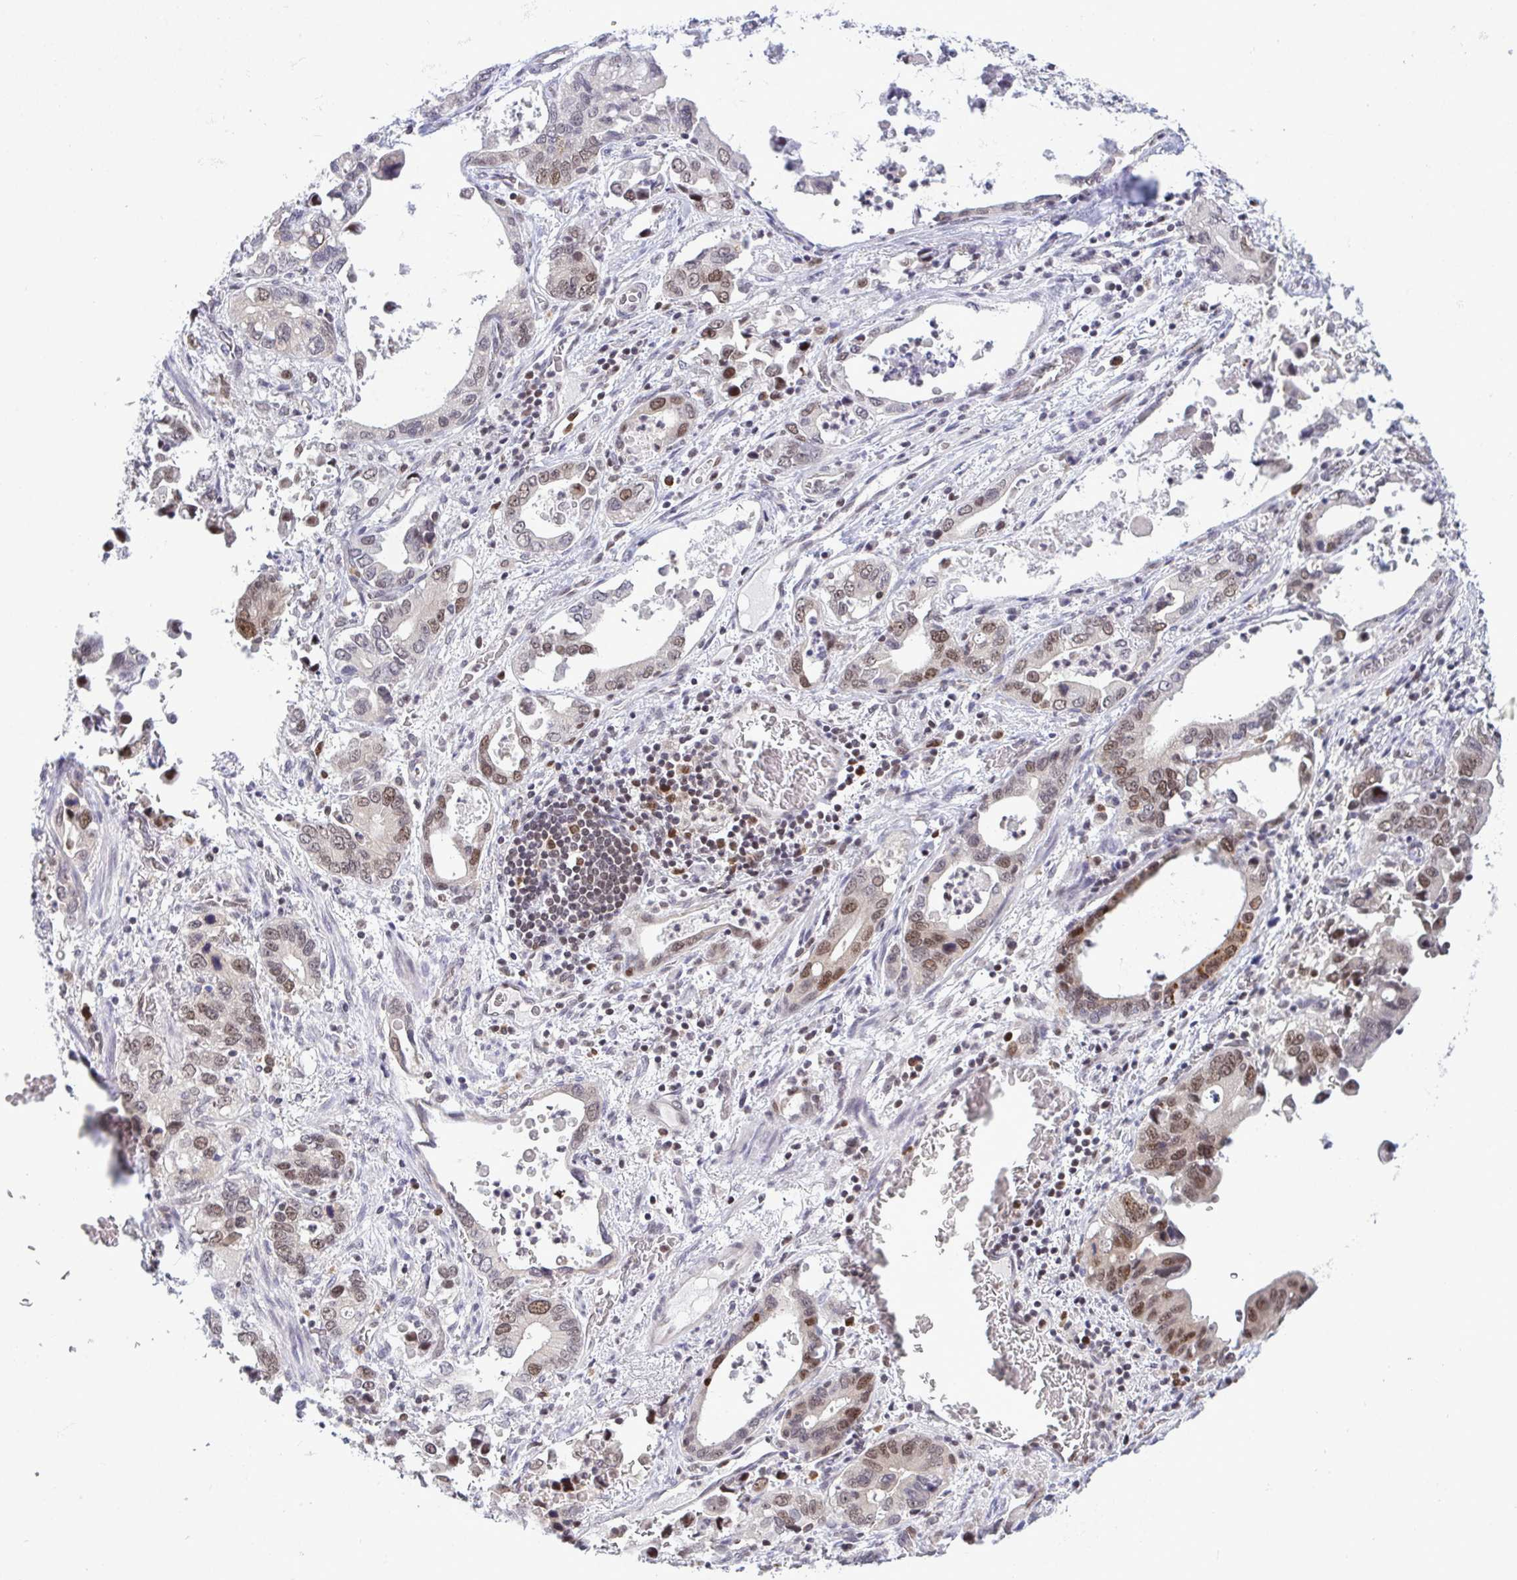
{"staining": {"intensity": "moderate", "quantity": "25%-75%", "location": "nuclear"}, "tissue": "stomach cancer", "cell_type": "Tumor cells", "image_type": "cancer", "snomed": [{"axis": "morphology", "description": "Adenocarcinoma, NOS"}, {"axis": "topography", "description": "Stomach, upper"}], "caption": "A high-resolution micrograph shows immunohistochemistry staining of stomach cancer, which reveals moderate nuclear positivity in approximately 25%-75% of tumor cells.", "gene": "RFC4", "patient": {"sex": "male", "age": 74}}